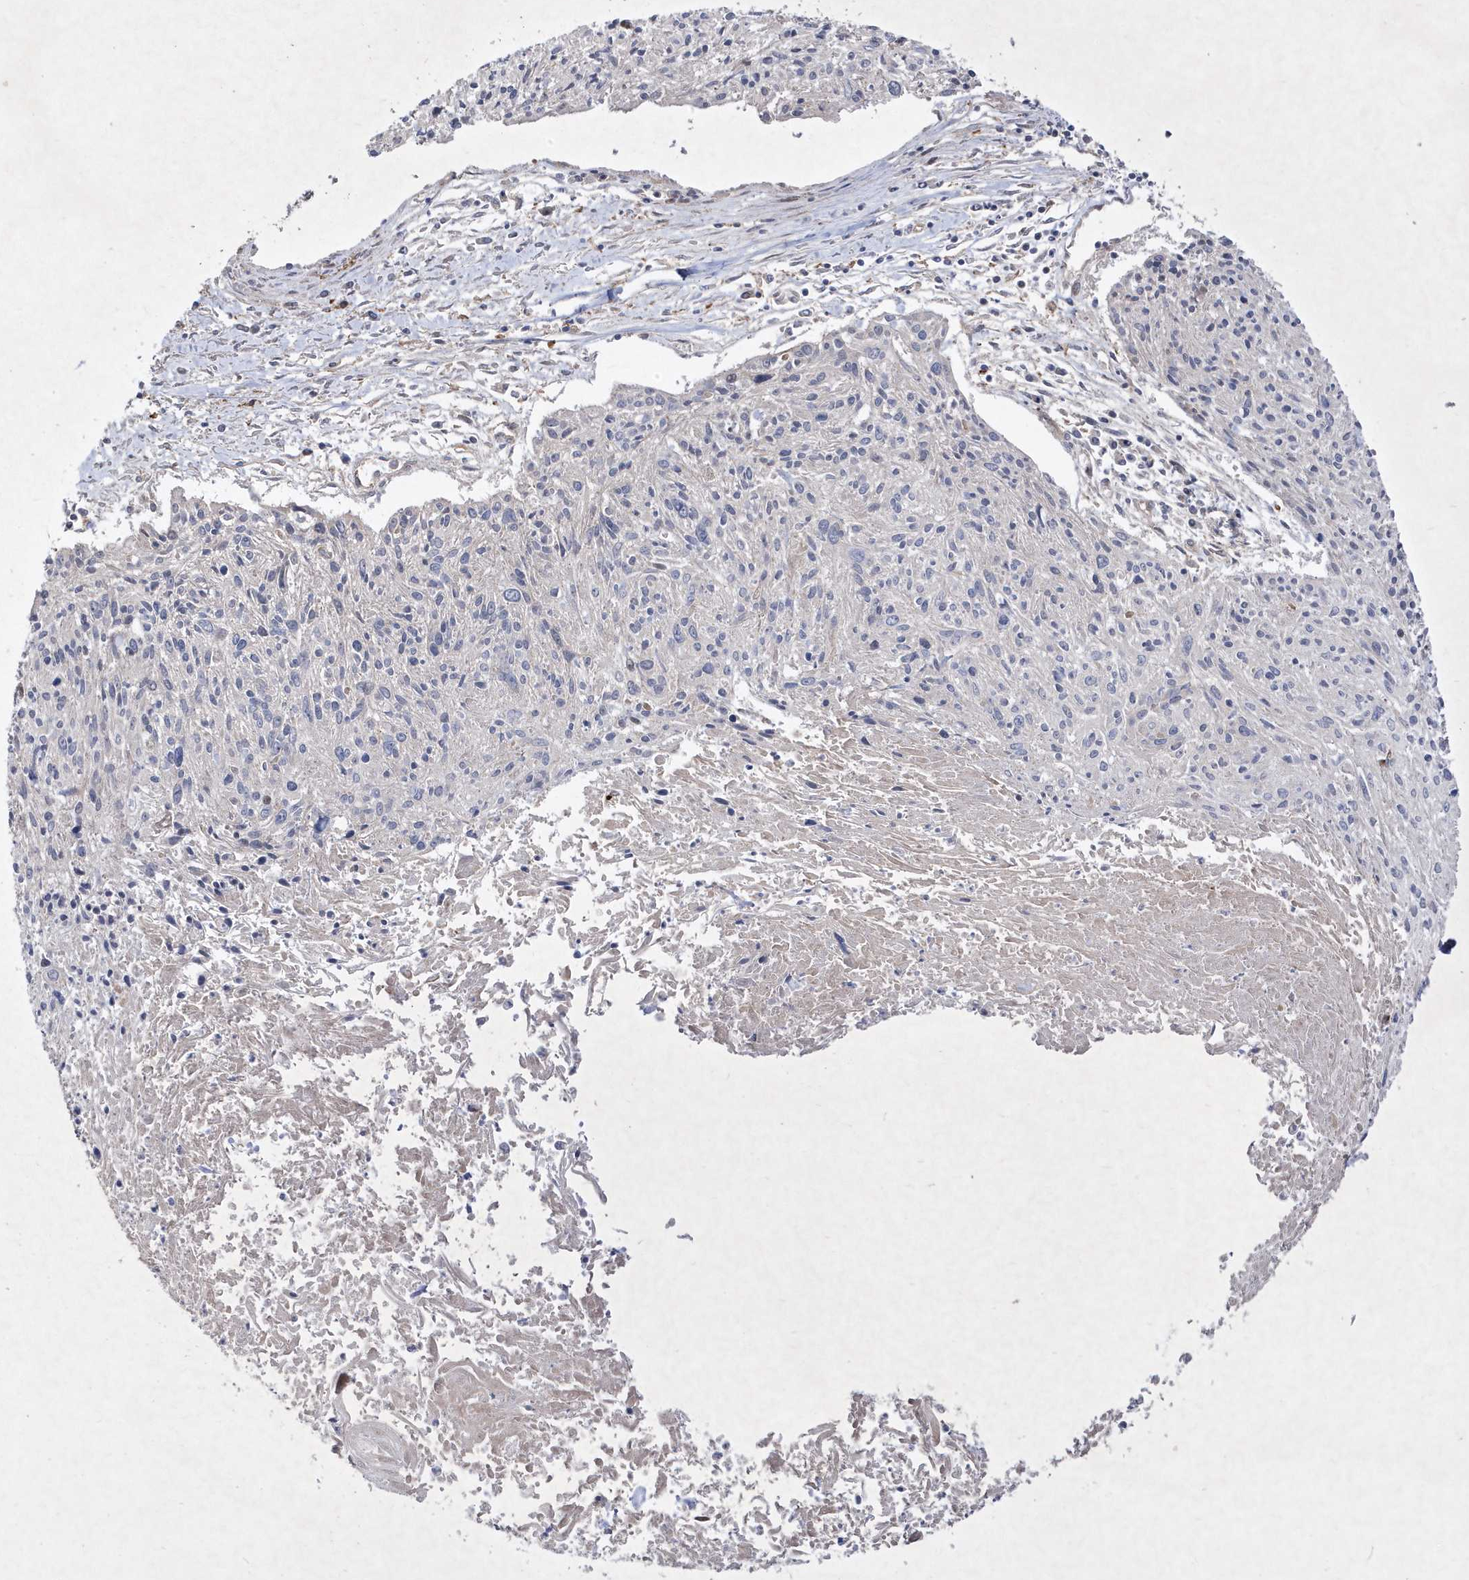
{"staining": {"intensity": "negative", "quantity": "none", "location": "none"}, "tissue": "cervical cancer", "cell_type": "Tumor cells", "image_type": "cancer", "snomed": [{"axis": "morphology", "description": "Squamous cell carcinoma, NOS"}, {"axis": "topography", "description": "Cervix"}], "caption": "An immunohistochemistry image of squamous cell carcinoma (cervical) is shown. There is no staining in tumor cells of squamous cell carcinoma (cervical). (Brightfield microscopy of DAB IHC at high magnification).", "gene": "LONRF2", "patient": {"sex": "female", "age": 51}}